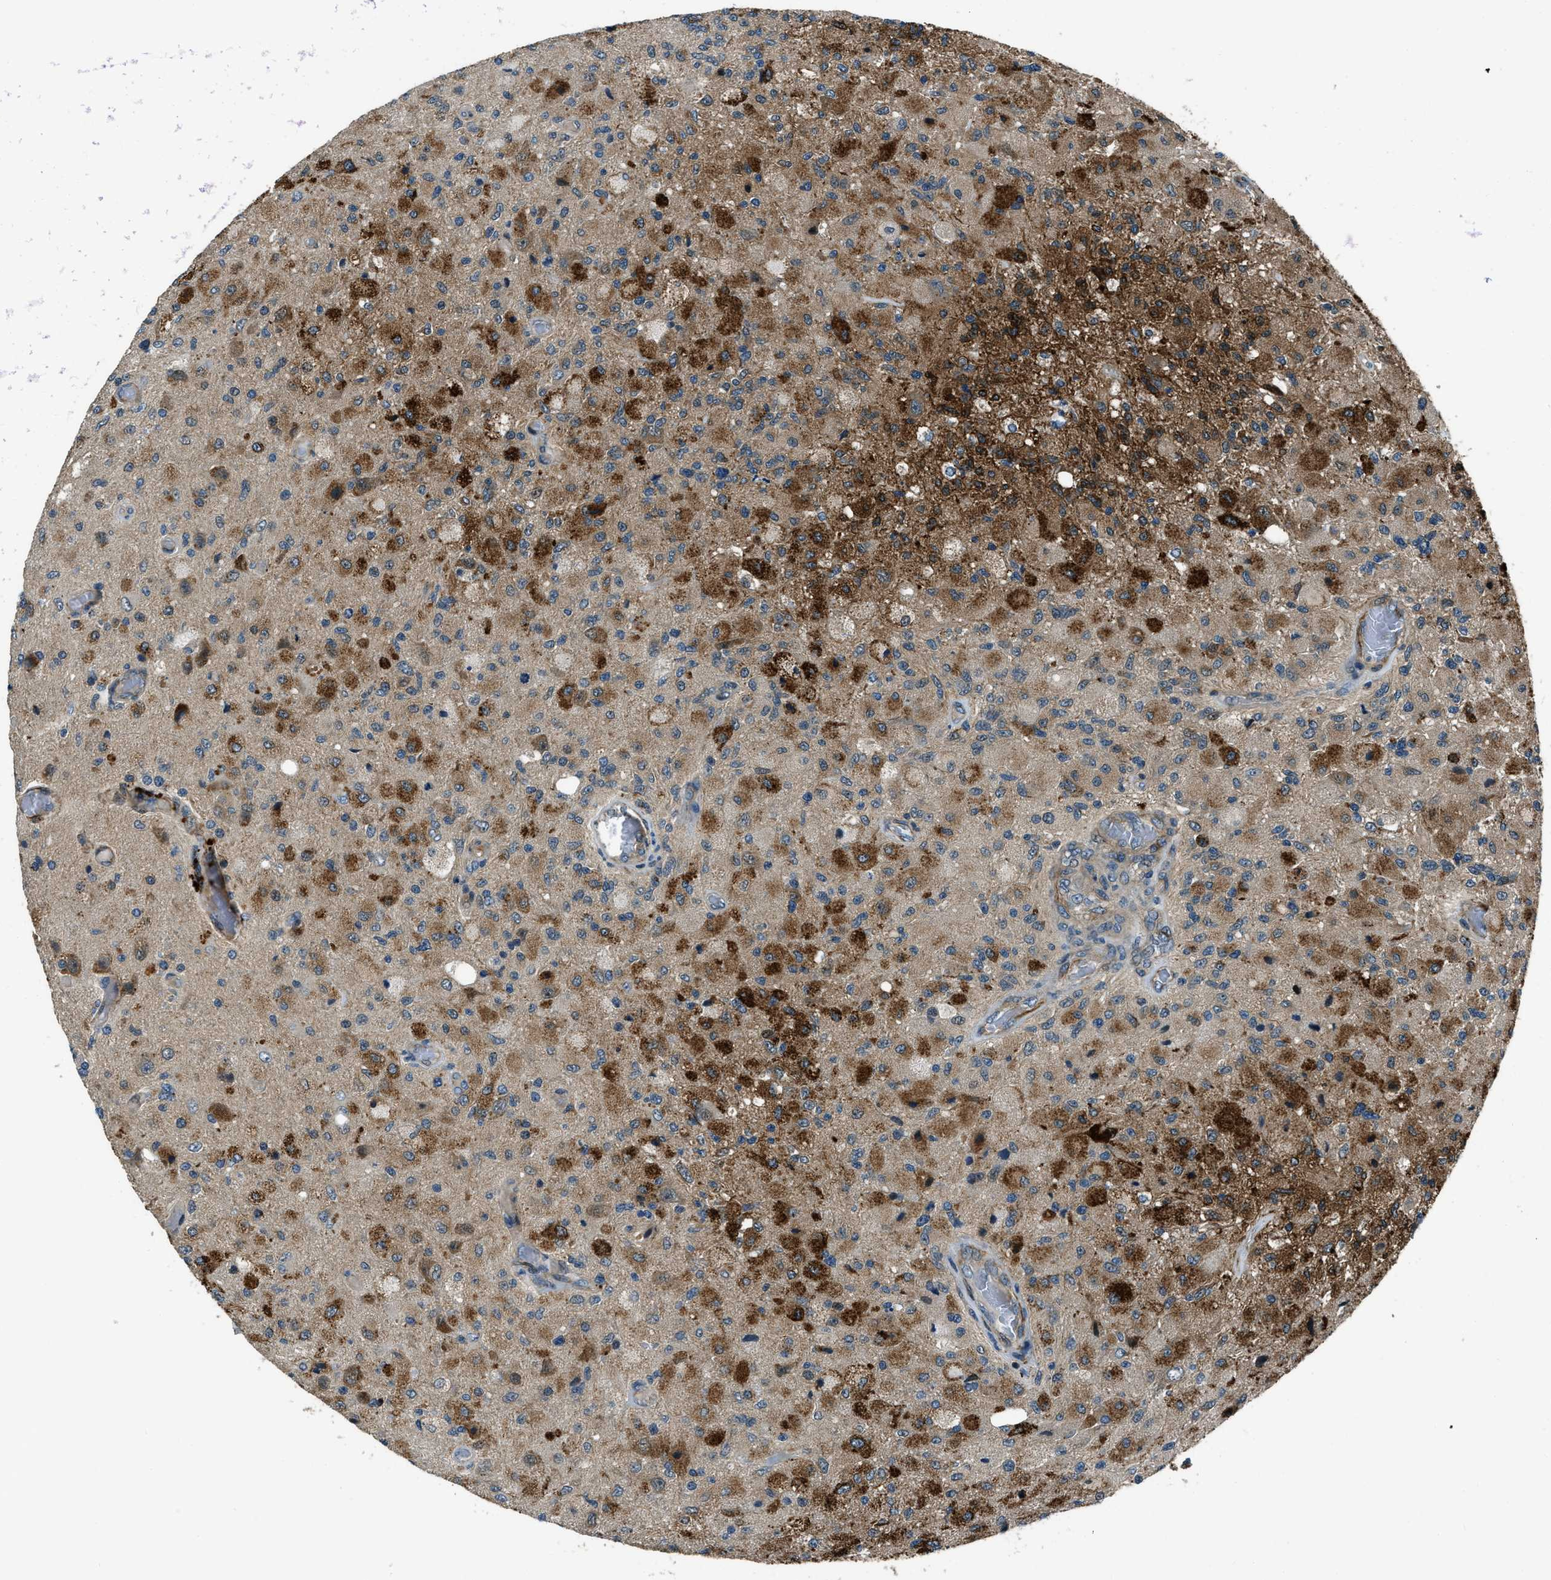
{"staining": {"intensity": "moderate", "quantity": ">75%", "location": "cytoplasmic/membranous"}, "tissue": "glioma", "cell_type": "Tumor cells", "image_type": "cancer", "snomed": [{"axis": "morphology", "description": "Normal tissue, NOS"}, {"axis": "morphology", "description": "Glioma, malignant, High grade"}, {"axis": "topography", "description": "Cerebral cortex"}], "caption": "Glioma stained for a protein (brown) displays moderate cytoplasmic/membranous positive staining in about >75% of tumor cells.", "gene": "NUDCD3", "patient": {"sex": "male", "age": 77}}